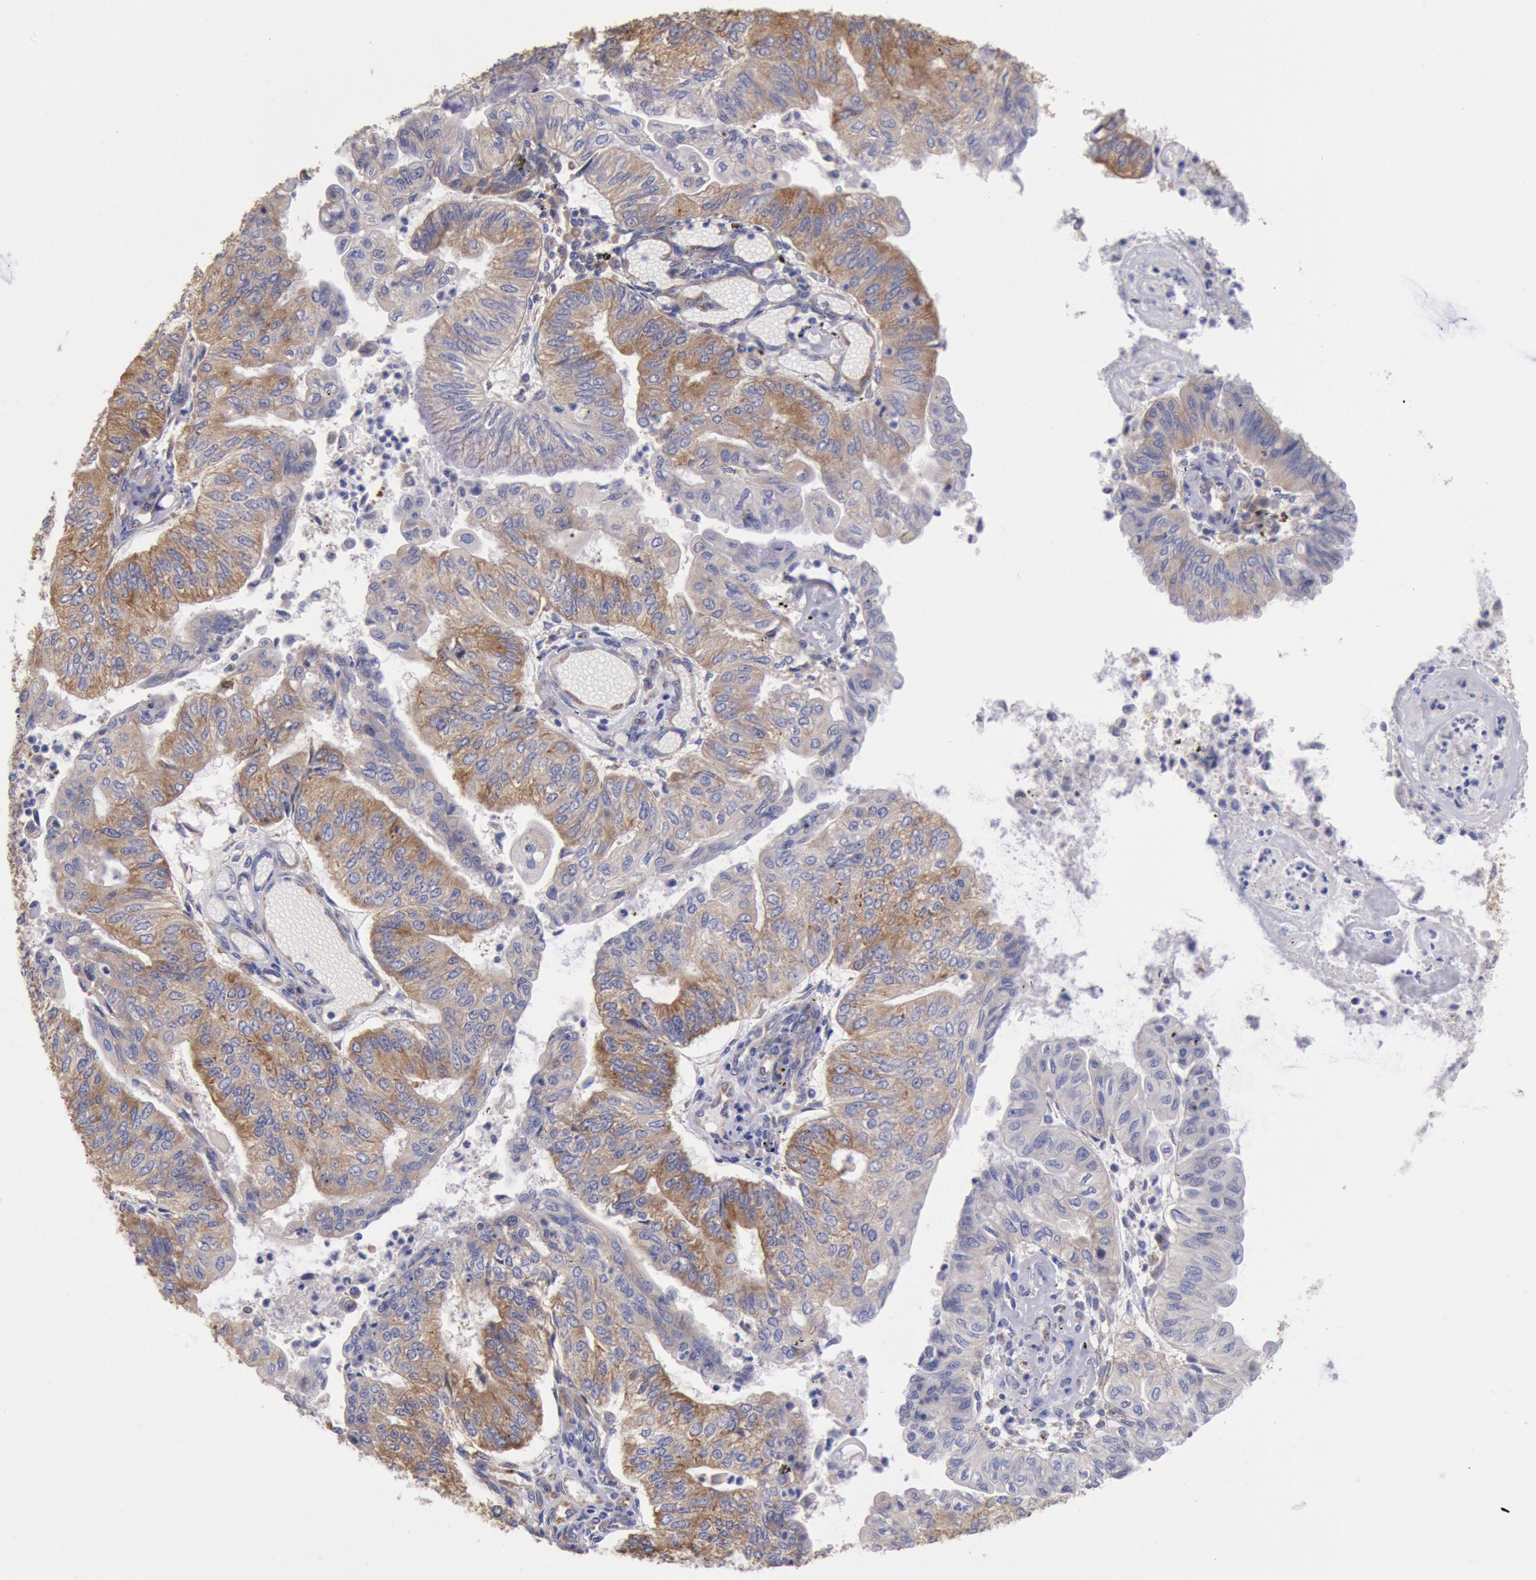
{"staining": {"intensity": "moderate", "quantity": ">75%", "location": "cytoplasmic/membranous"}, "tissue": "endometrial cancer", "cell_type": "Tumor cells", "image_type": "cancer", "snomed": [{"axis": "morphology", "description": "Adenocarcinoma, NOS"}, {"axis": "topography", "description": "Endometrium"}], "caption": "Immunohistochemistry (IHC) of human endometrial cancer demonstrates medium levels of moderate cytoplasmic/membranous staining in about >75% of tumor cells. (DAB (3,3'-diaminobenzidine) = brown stain, brightfield microscopy at high magnification).", "gene": "DRG1", "patient": {"sex": "female", "age": 59}}